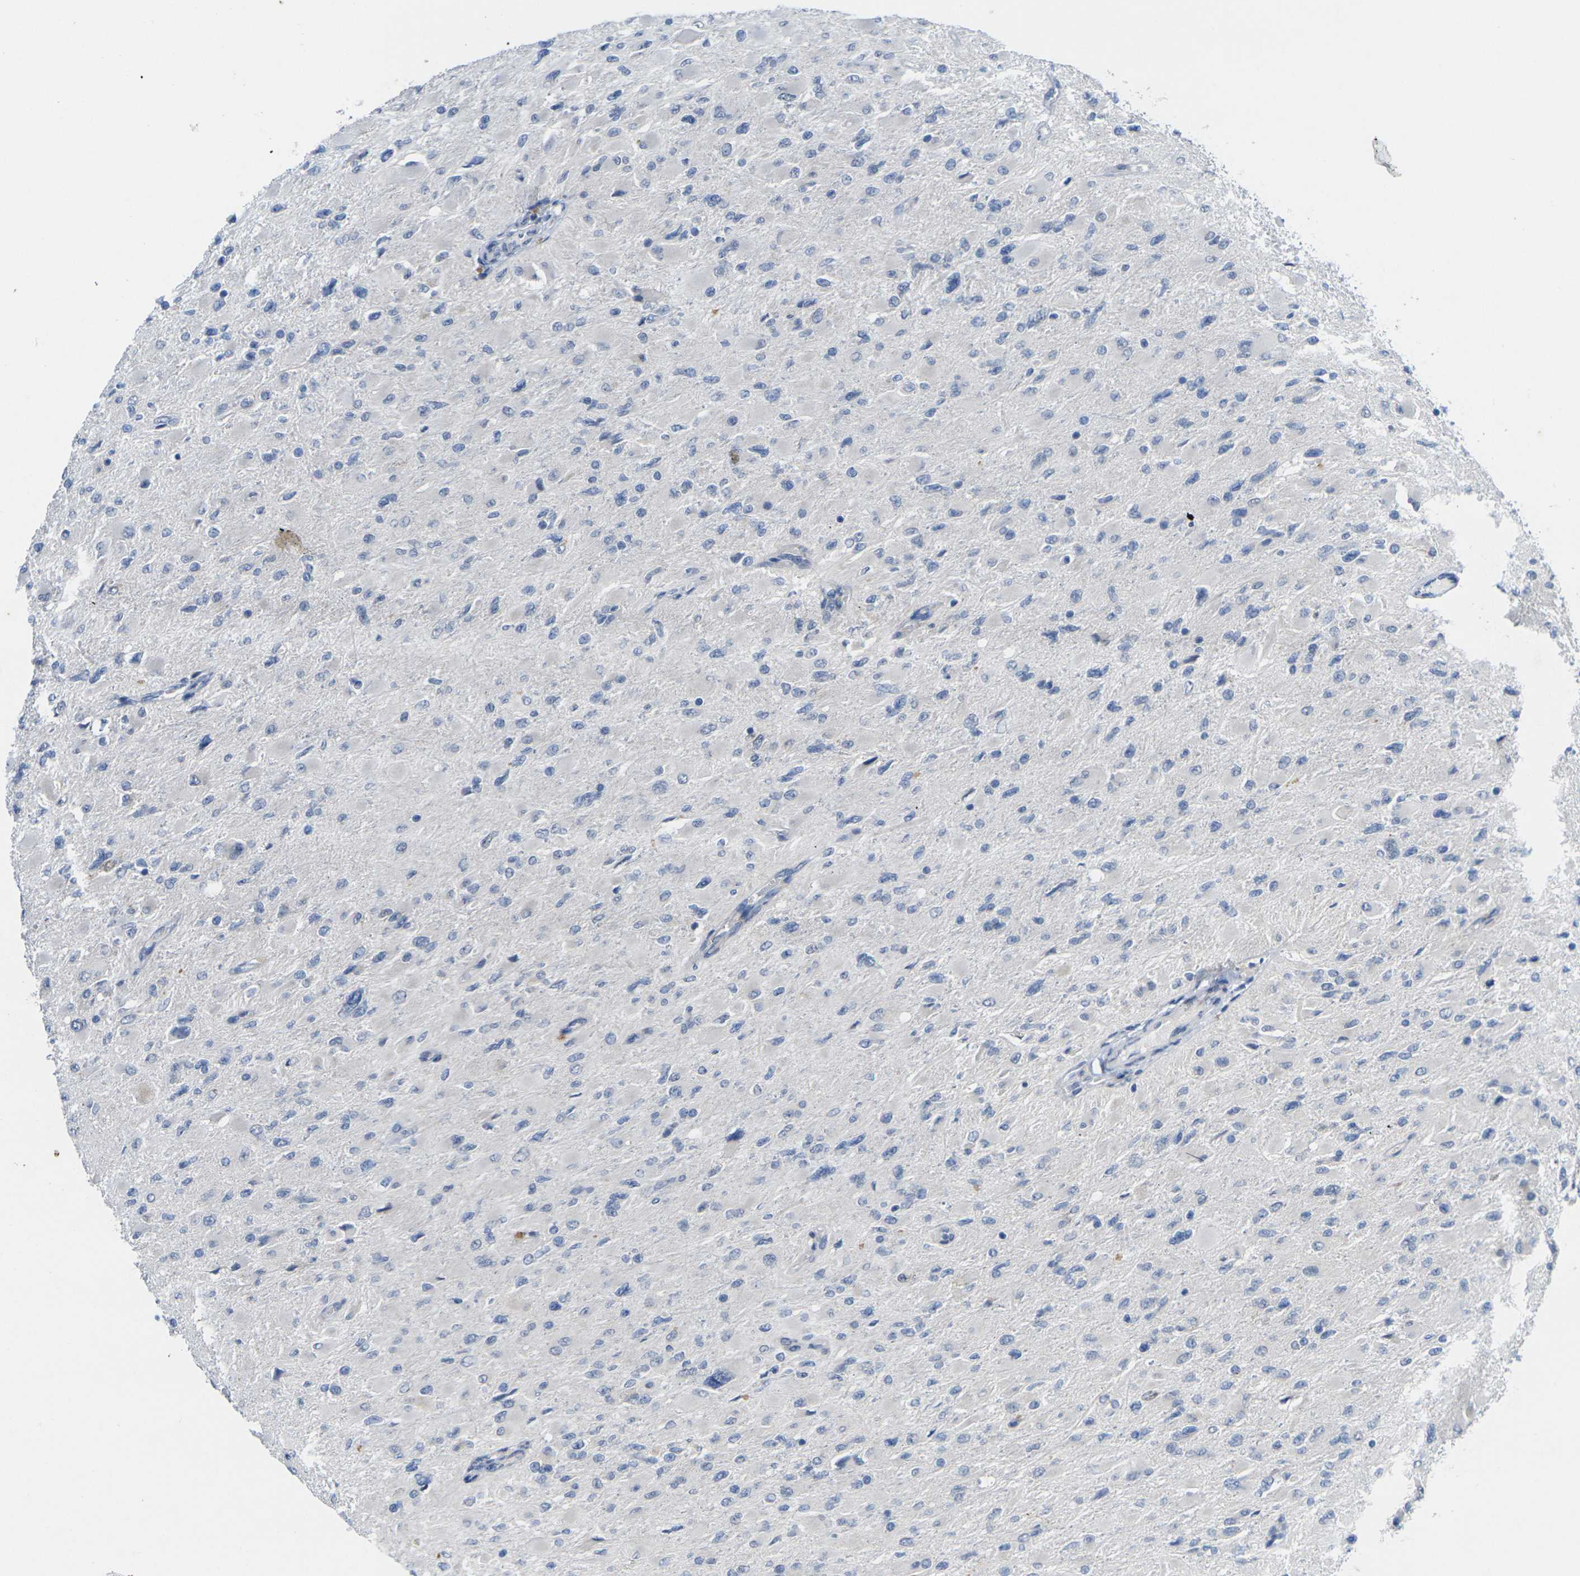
{"staining": {"intensity": "negative", "quantity": "none", "location": "none"}, "tissue": "glioma", "cell_type": "Tumor cells", "image_type": "cancer", "snomed": [{"axis": "morphology", "description": "Glioma, malignant, High grade"}, {"axis": "topography", "description": "Cerebral cortex"}], "caption": "The IHC micrograph has no significant expression in tumor cells of glioma tissue. (DAB (3,3'-diaminobenzidine) immunohistochemistry with hematoxylin counter stain).", "gene": "CDK2", "patient": {"sex": "female", "age": 36}}